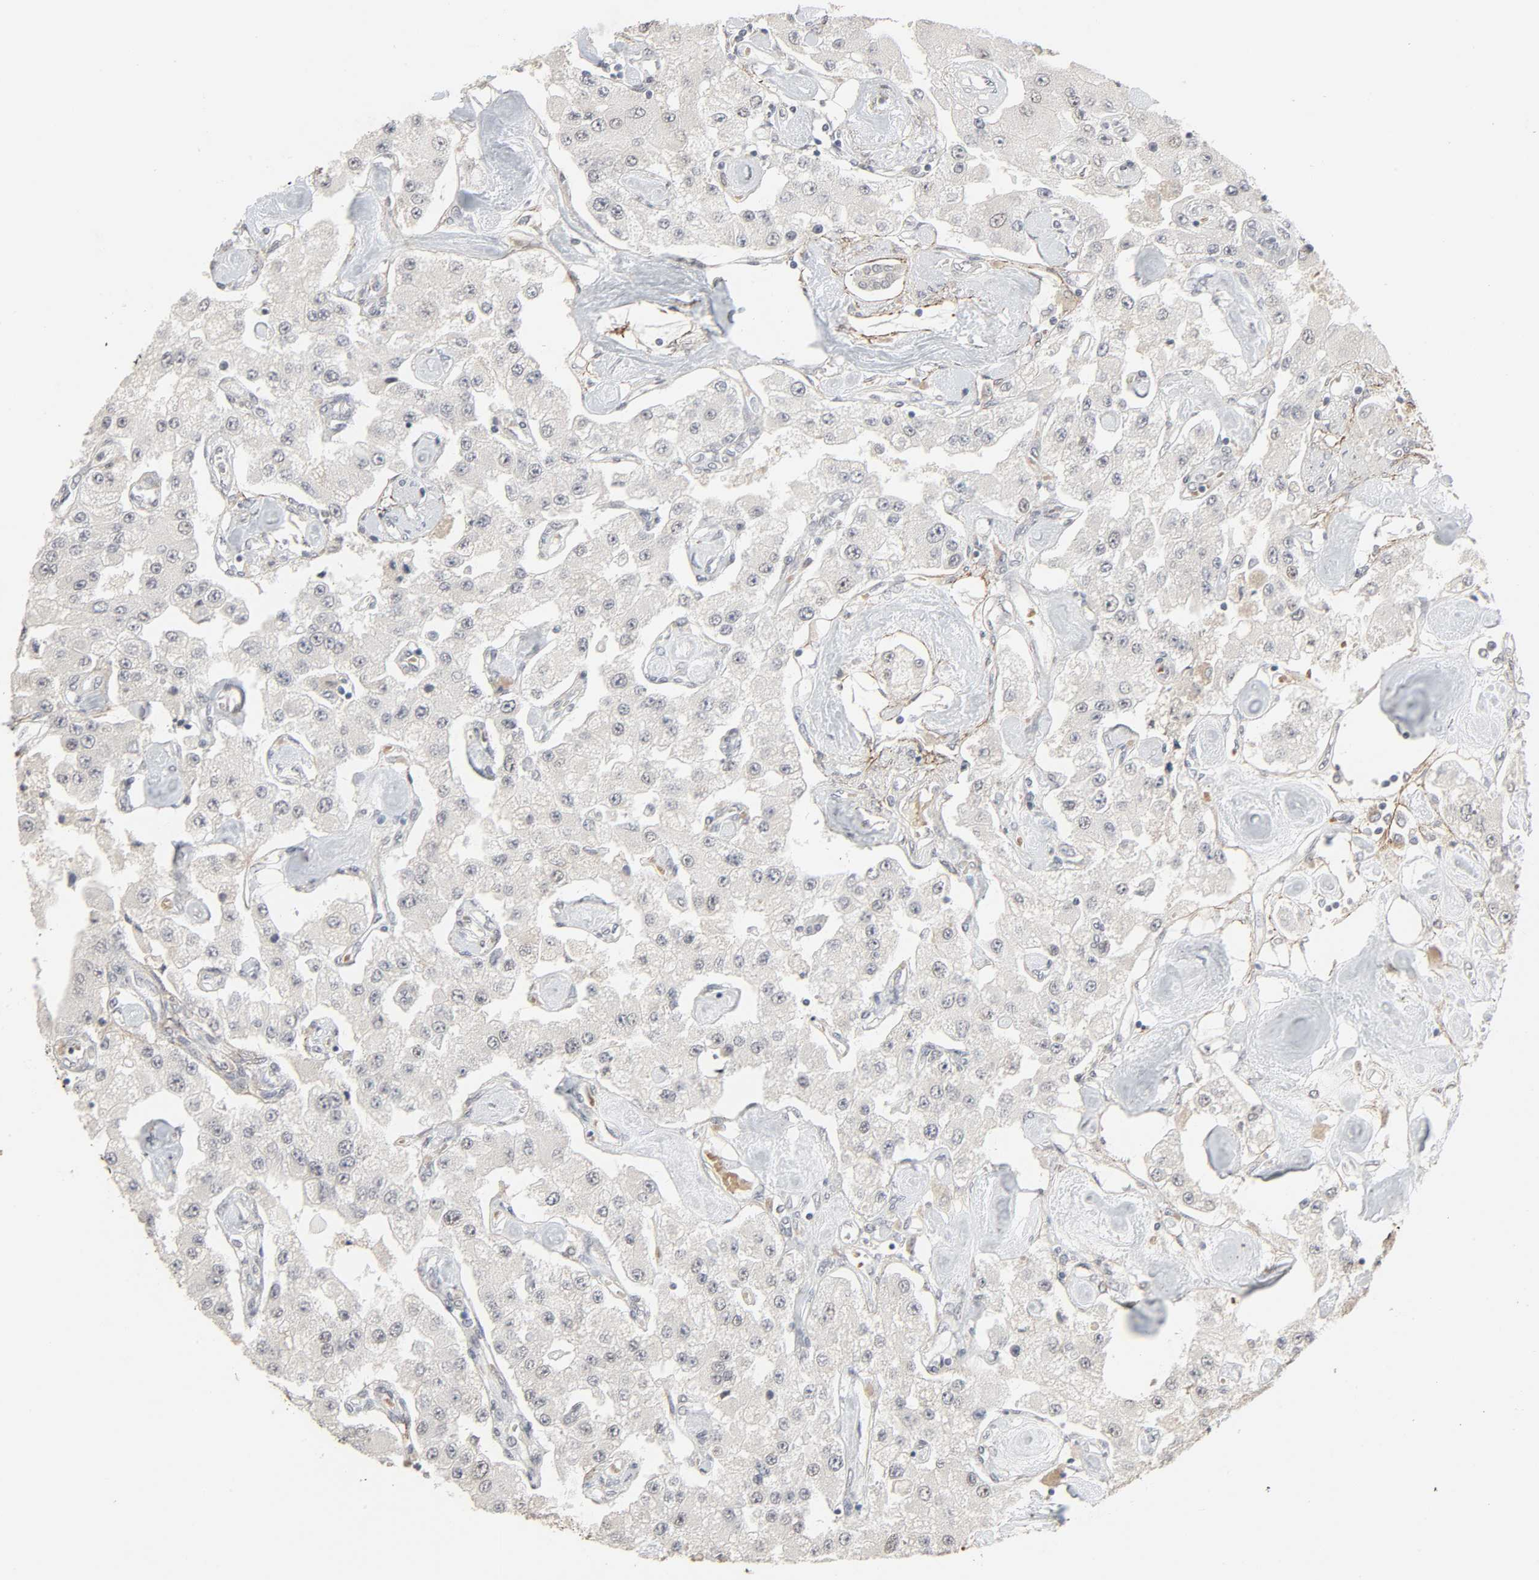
{"staining": {"intensity": "negative", "quantity": "none", "location": "none"}, "tissue": "carcinoid", "cell_type": "Tumor cells", "image_type": "cancer", "snomed": [{"axis": "morphology", "description": "Carcinoid, malignant, NOS"}, {"axis": "topography", "description": "Pancreas"}], "caption": "This is an immunohistochemistry image of human carcinoid. There is no positivity in tumor cells.", "gene": "ZNF222", "patient": {"sex": "male", "age": 41}}